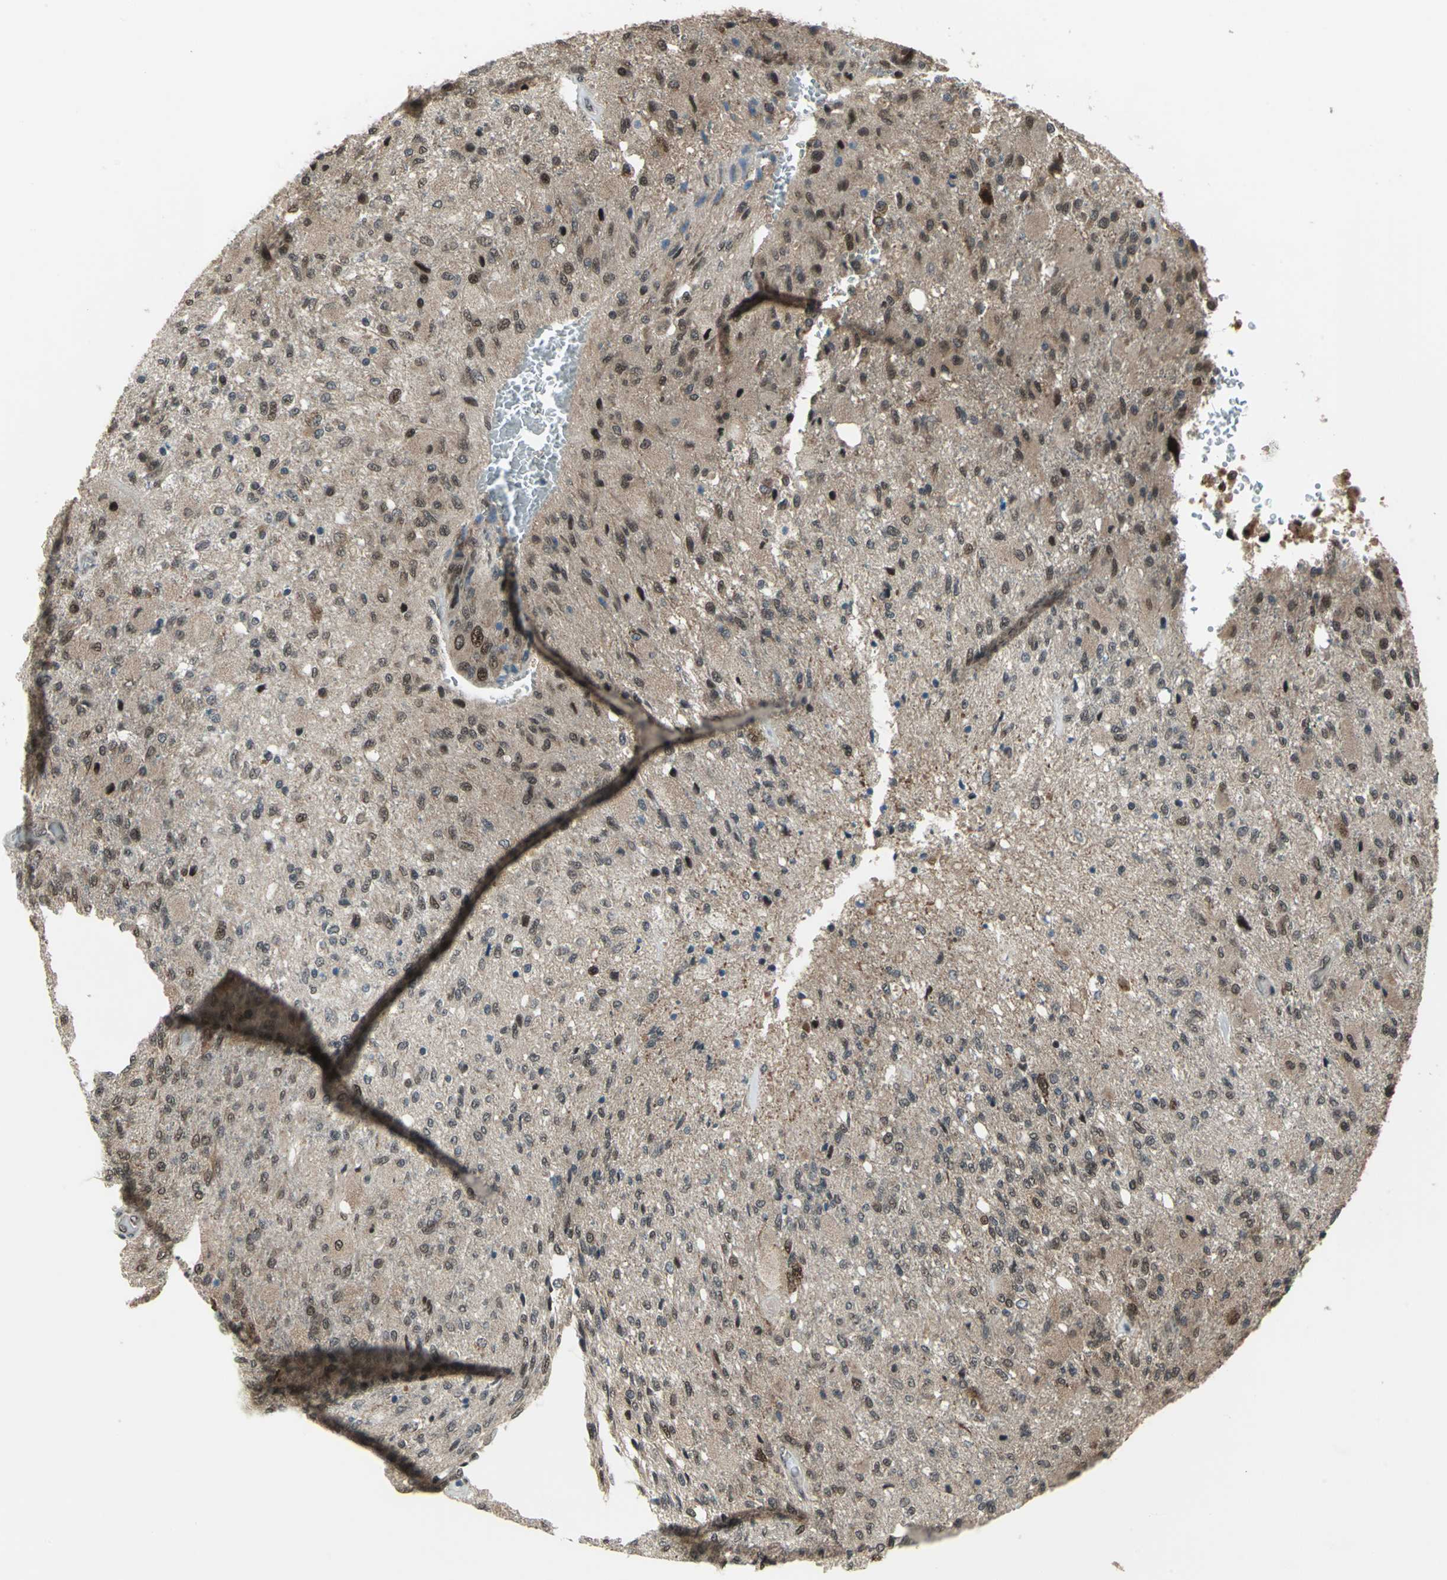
{"staining": {"intensity": "moderate", "quantity": "25%-75%", "location": "cytoplasmic/membranous,nuclear"}, "tissue": "glioma", "cell_type": "Tumor cells", "image_type": "cancer", "snomed": [{"axis": "morphology", "description": "Normal tissue, NOS"}, {"axis": "morphology", "description": "Glioma, malignant, High grade"}, {"axis": "topography", "description": "Cerebral cortex"}], "caption": "A brown stain highlights moderate cytoplasmic/membranous and nuclear positivity of a protein in human high-grade glioma (malignant) tumor cells.", "gene": "COPS5", "patient": {"sex": "male", "age": 77}}